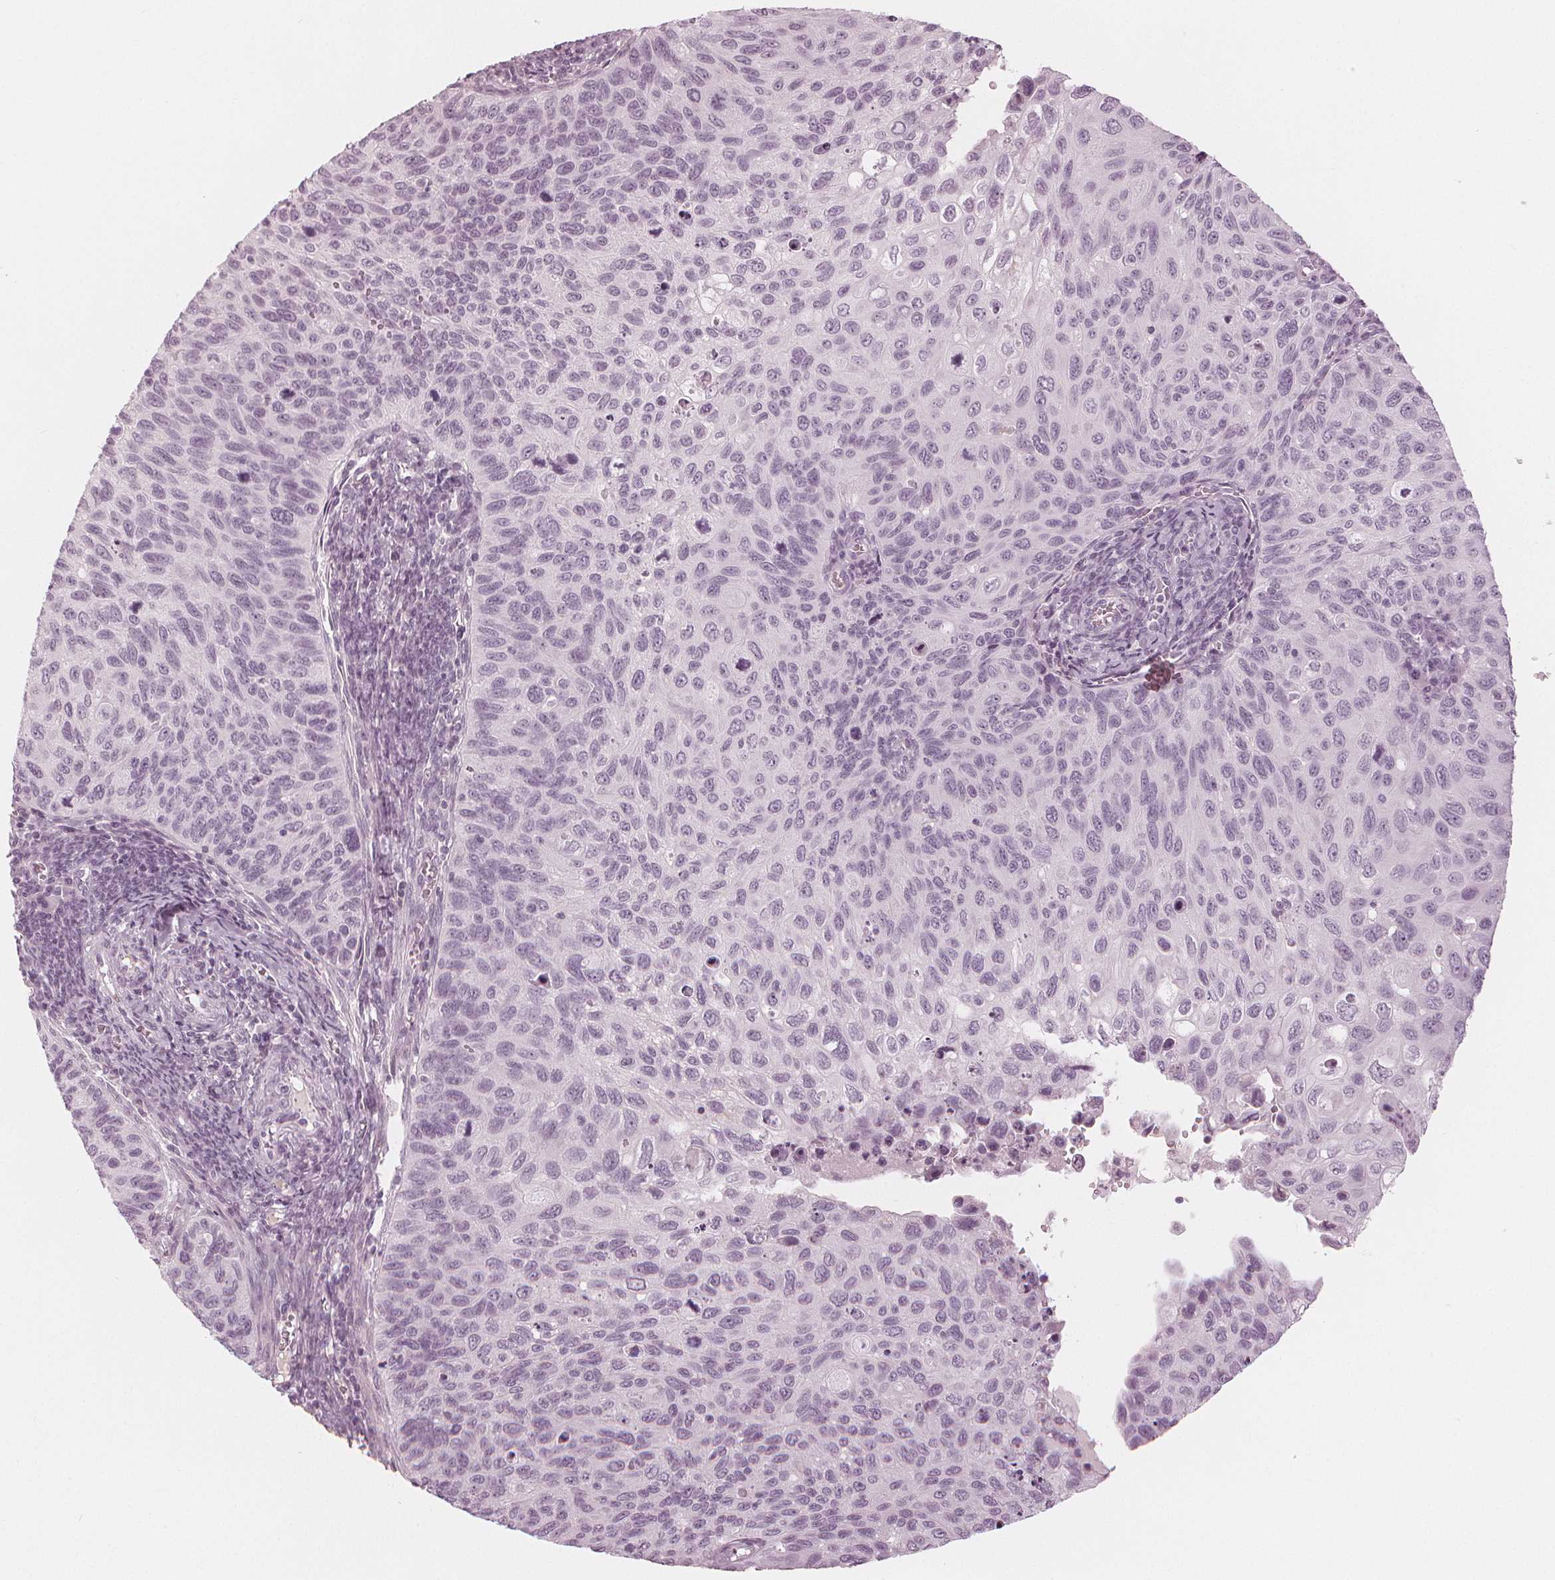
{"staining": {"intensity": "negative", "quantity": "none", "location": "none"}, "tissue": "cervical cancer", "cell_type": "Tumor cells", "image_type": "cancer", "snomed": [{"axis": "morphology", "description": "Squamous cell carcinoma, NOS"}, {"axis": "topography", "description": "Cervix"}], "caption": "There is no significant expression in tumor cells of cervical squamous cell carcinoma. (DAB immunohistochemistry, high magnification).", "gene": "PAEP", "patient": {"sex": "female", "age": 70}}